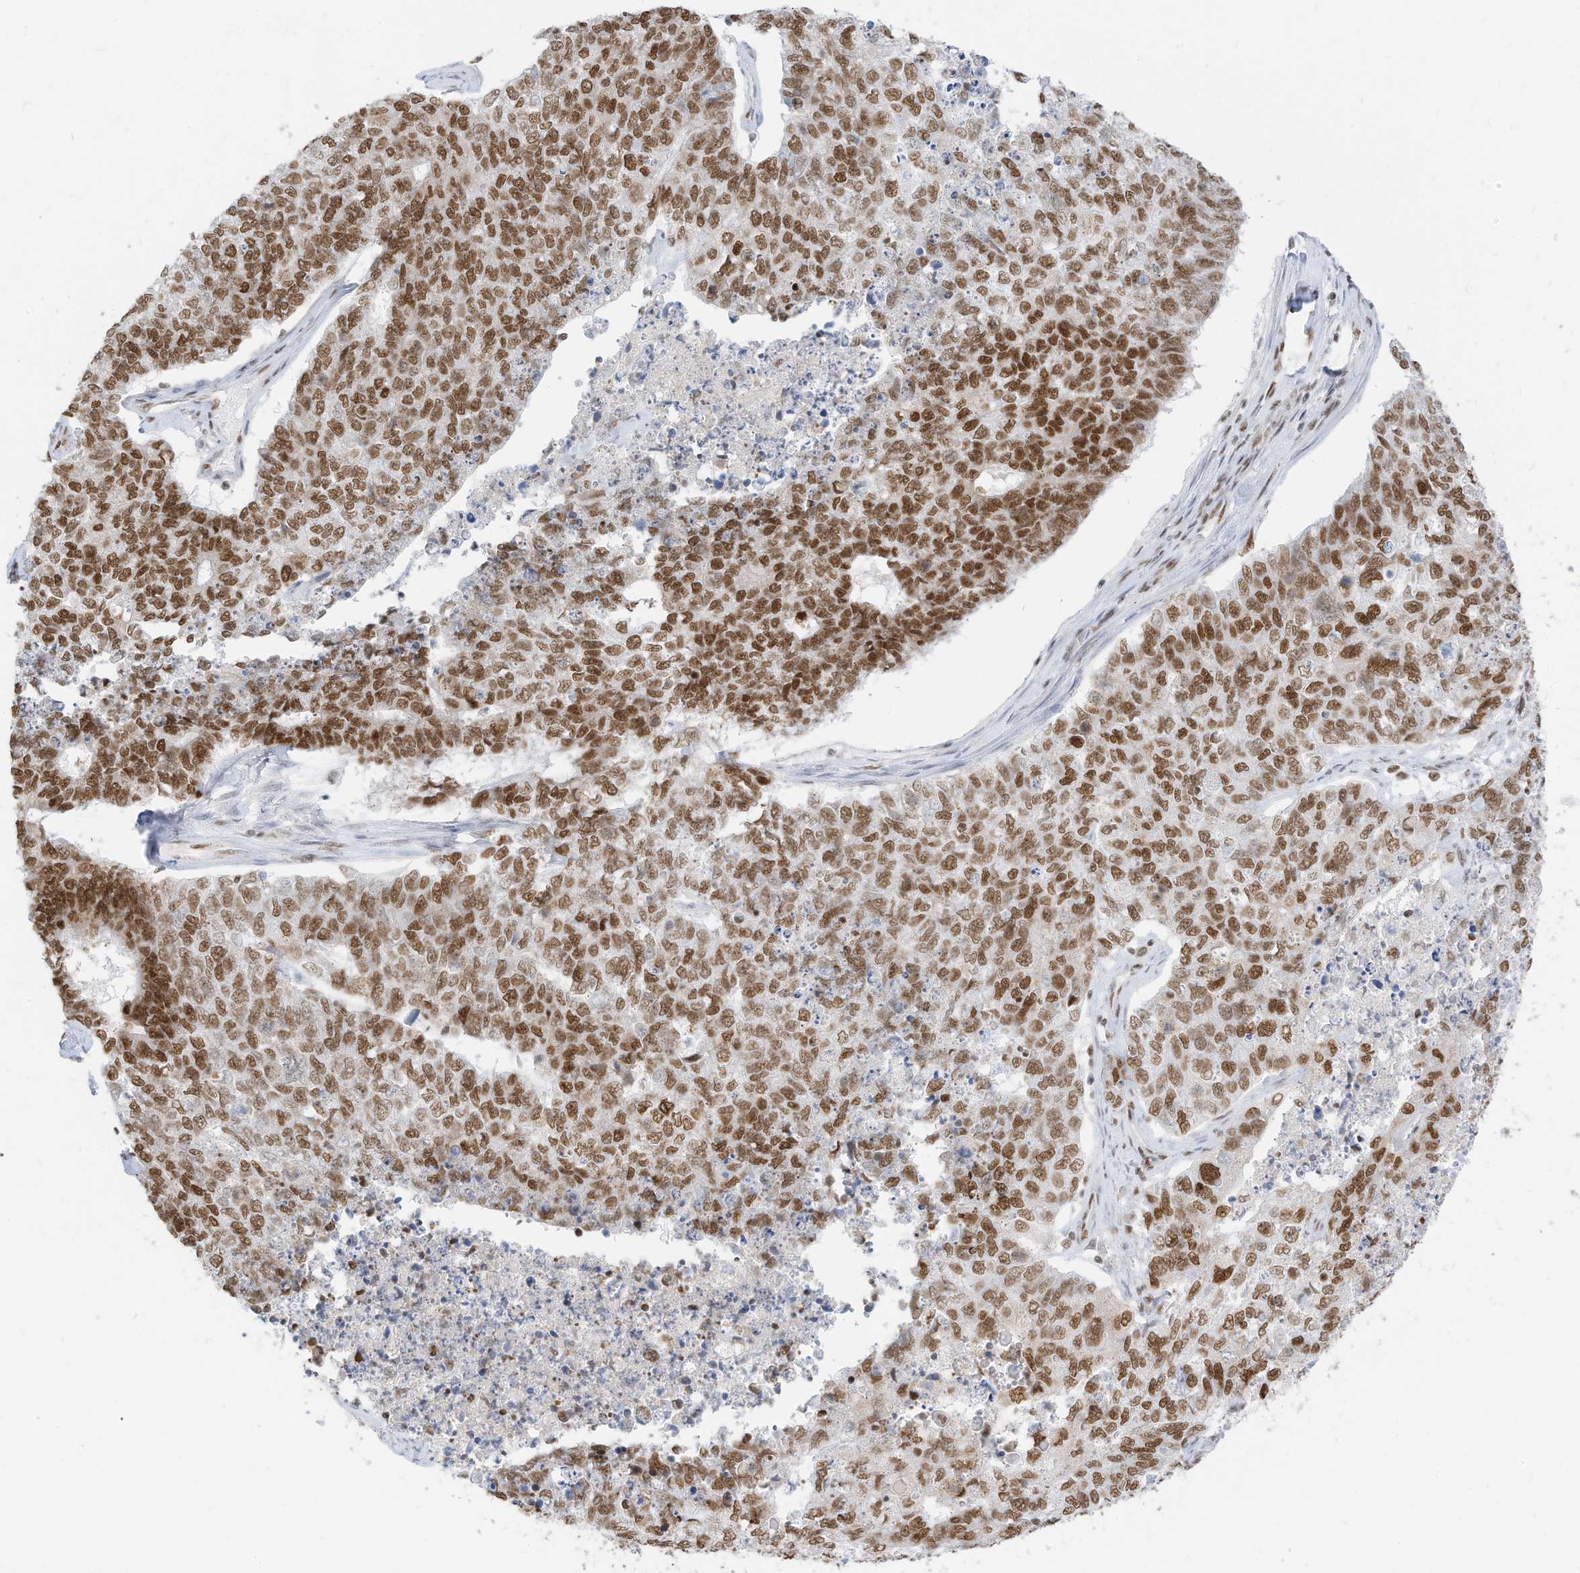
{"staining": {"intensity": "moderate", "quantity": ">75%", "location": "nuclear"}, "tissue": "cervical cancer", "cell_type": "Tumor cells", "image_type": "cancer", "snomed": [{"axis": "morphology", "description": "Squamous cell carcinoma, NOS"}, {"axis": "topography", "description": "Cervix"}], "caption": "A high-resolution image shows immunohistochemistry (IHC) staining of squamous cell carcinoma (cervical), which displays moderate nuclear expression in about >75% of tumor cells.", "gene": "SMARCA2", "patient": {"sex": "female", "age": 63}}